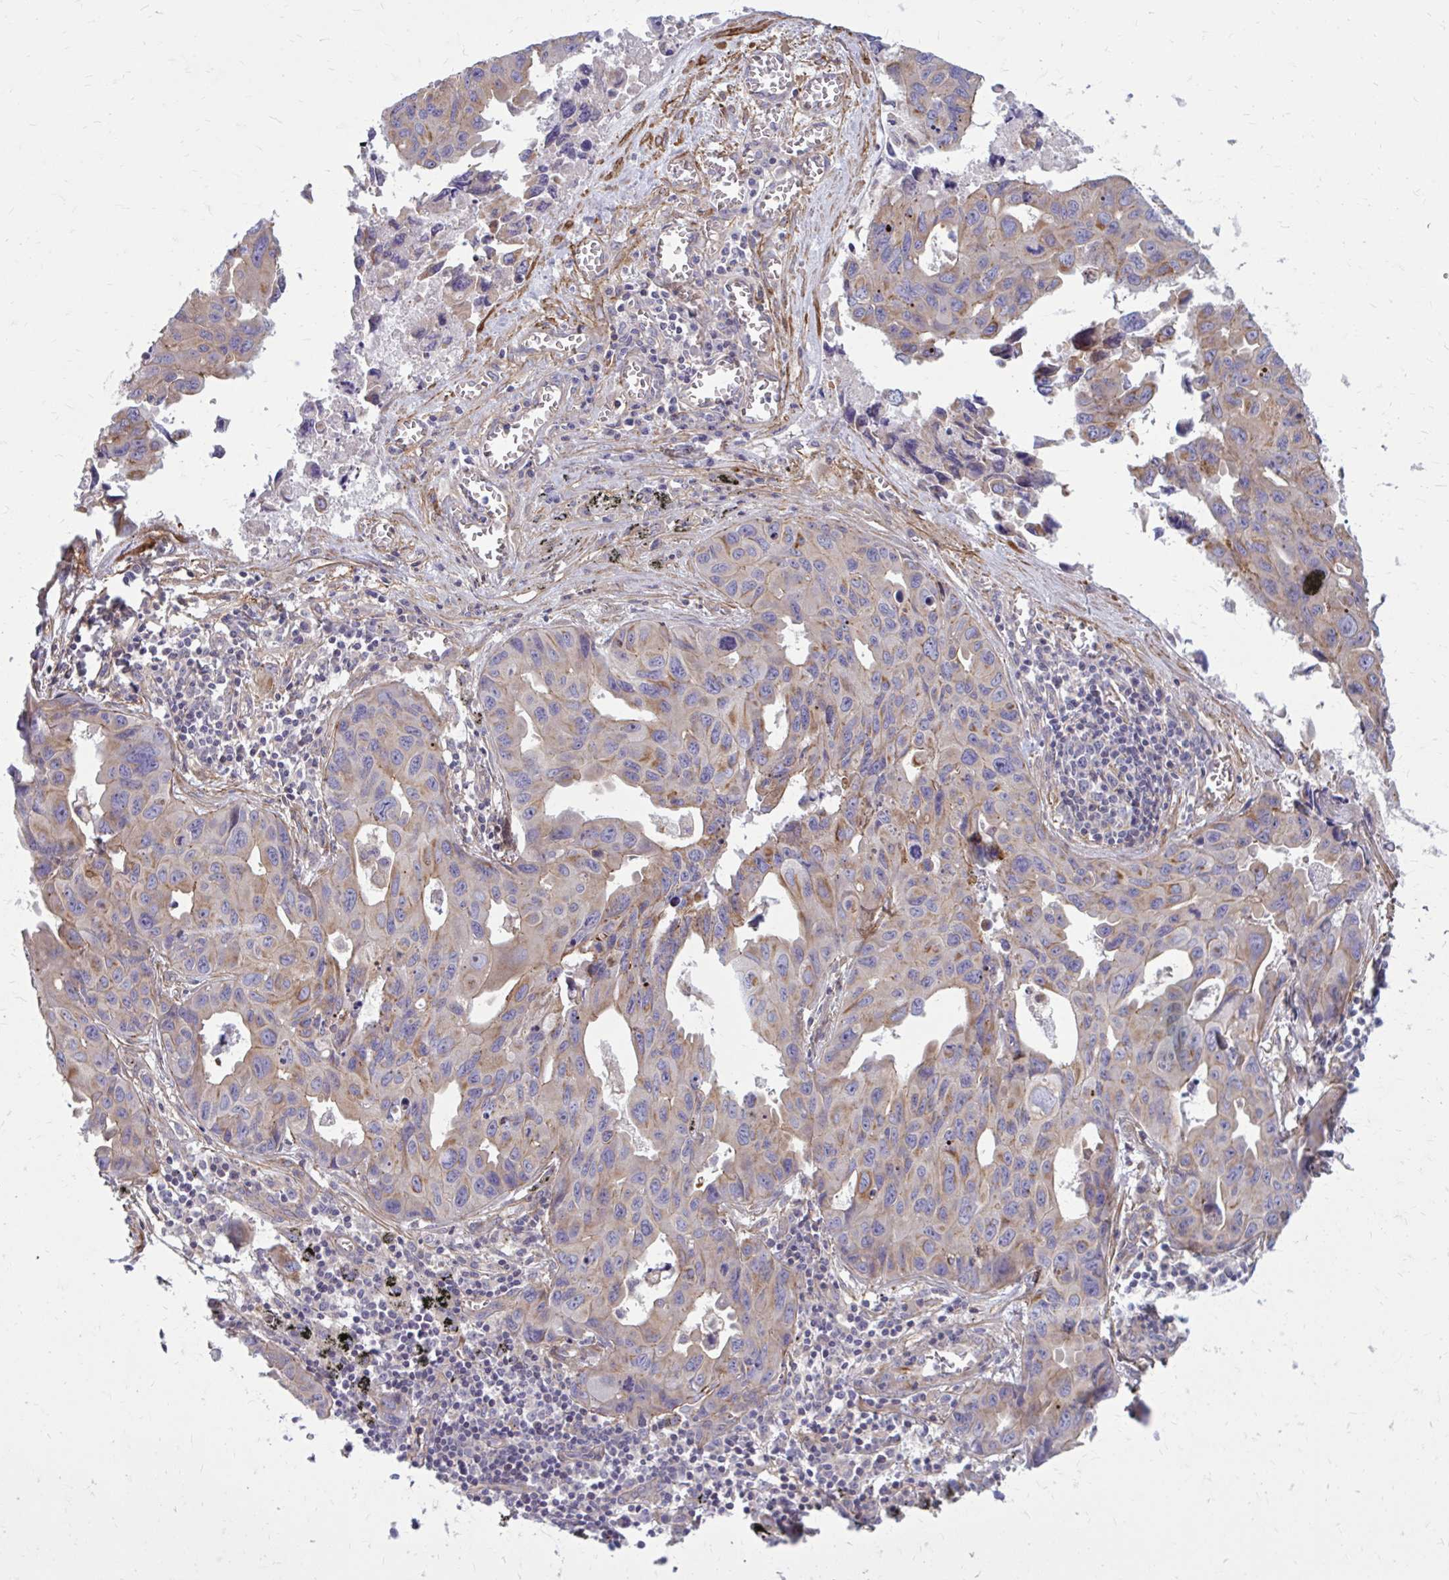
{"staining": {"intensity": "moderate", "quantity": "25%-75%", "location": "cytoplasmic/membranous"}, "tissue": "lung cancer", "cell_type": "Tumor cells", "image_type": "cancer", "snomed": [{"axis": "morphology", "description": "Adenocarcinoma, NOS"}, {"axis": "topography", "description": "Lymph node"}, {"axis": "topography", "description": "Lung"}], "caption": "Immunohistochemical staining of human lung adenocarcinoma reveals medium levels of moderate cytoplasmic/membranous expression in about 25%-75% of tumor cells. (DAB (3,3'-diaminobenzidine) IHC with brightfield microscopy, high magnification).", "gene": "FAP", "patient": {"sex": "male", "age": 64}}